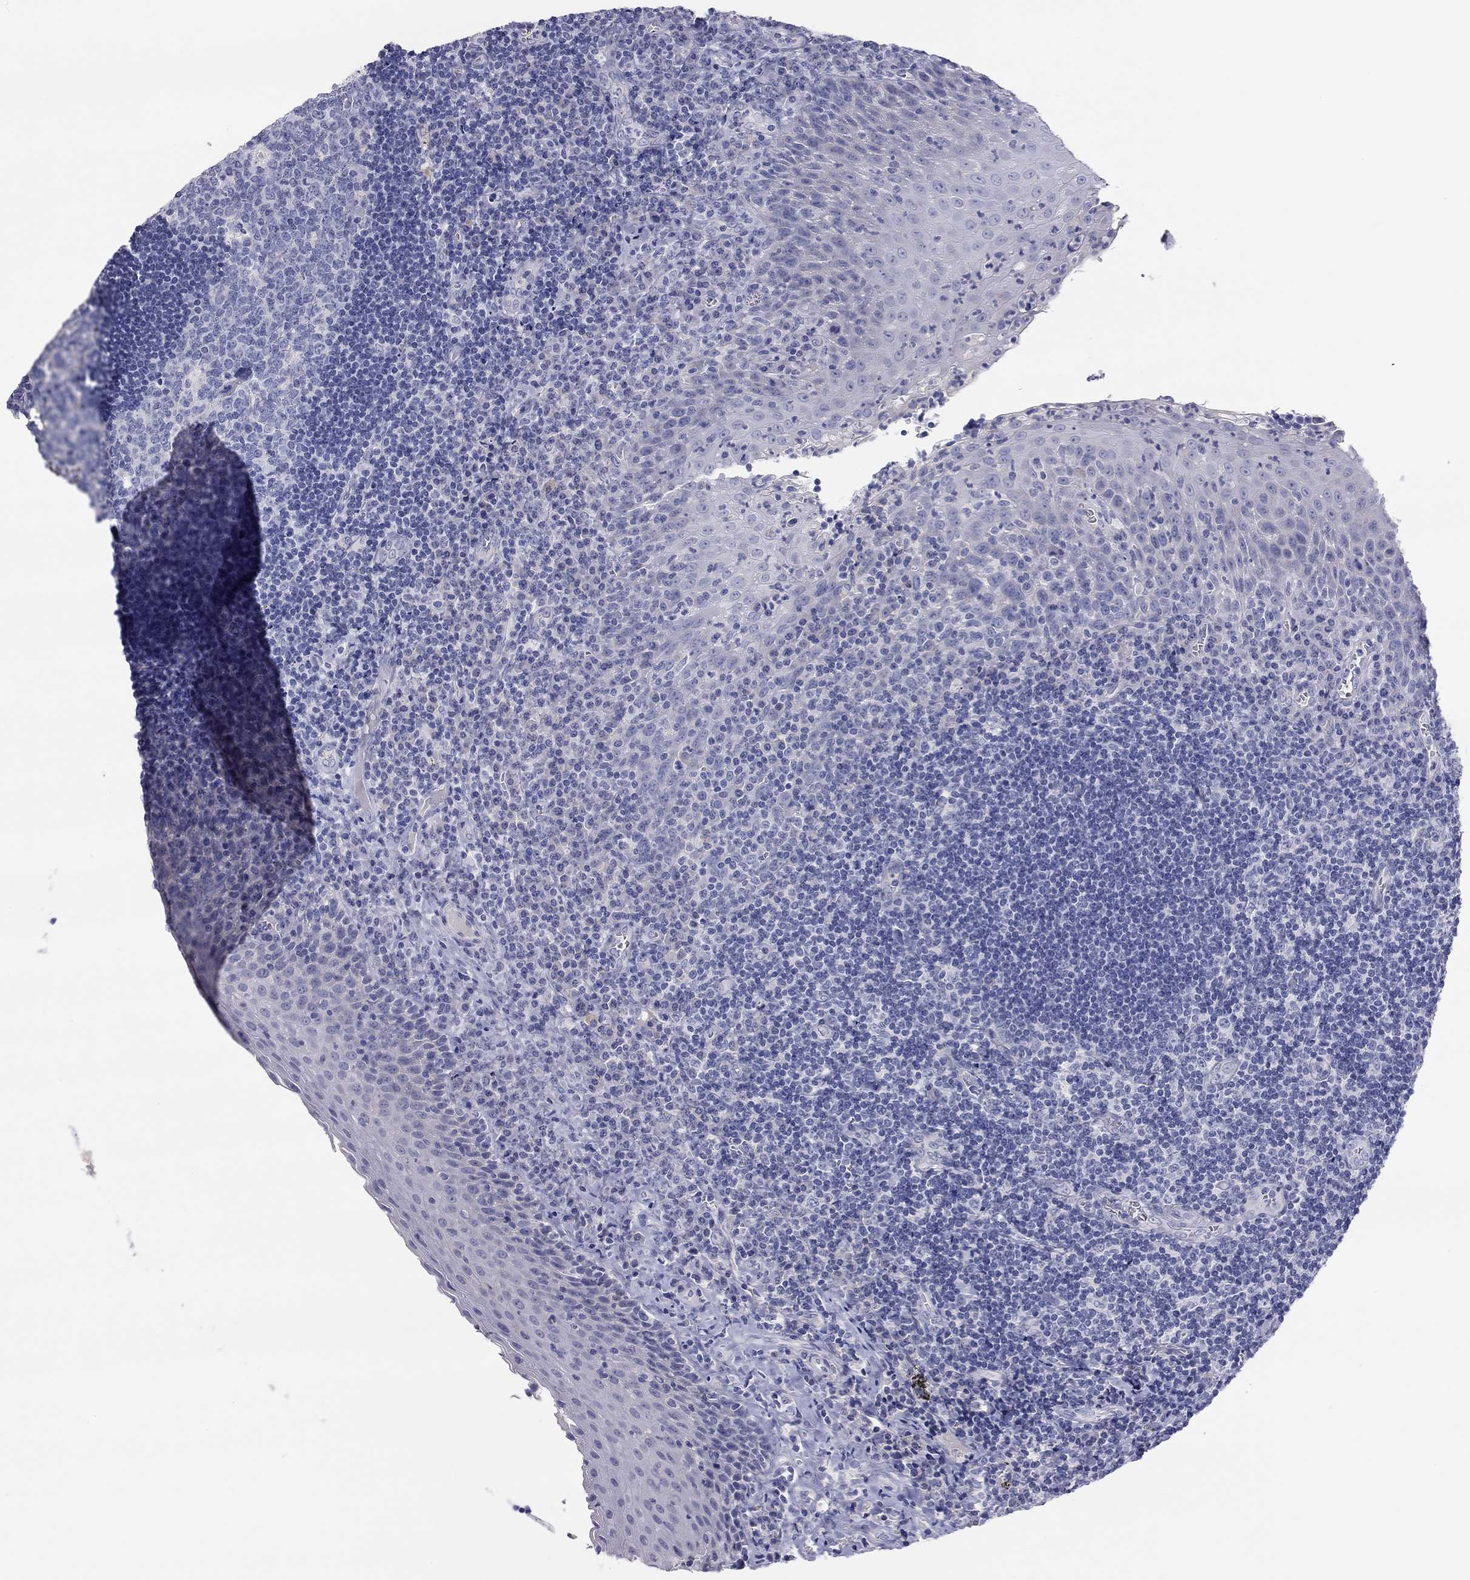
{"staining": {"intensity": "negative", "quantity": "none", "location": "none"}, "tissue": "tonsil", "cell_type": "Germinal center cells", "image_type": "normal", "snomed": [{"axis": "morphology", "description": "Normal tissue, NOS"}, {"axis": "morphology", "description": "Inflammation, NOS"}, {"axis": "topography", "description": "Tonsil"}], "caption": "A micrograph of human tonsil is negative for staining in germinal center cells. The staining is performed using DAB (3,3'-diaminobenzidine) brown chromogen with nuclei counter-stained in using hematoxylin.", "gene": "ST7L", "patient": {"sex": "female", "age": 31}}